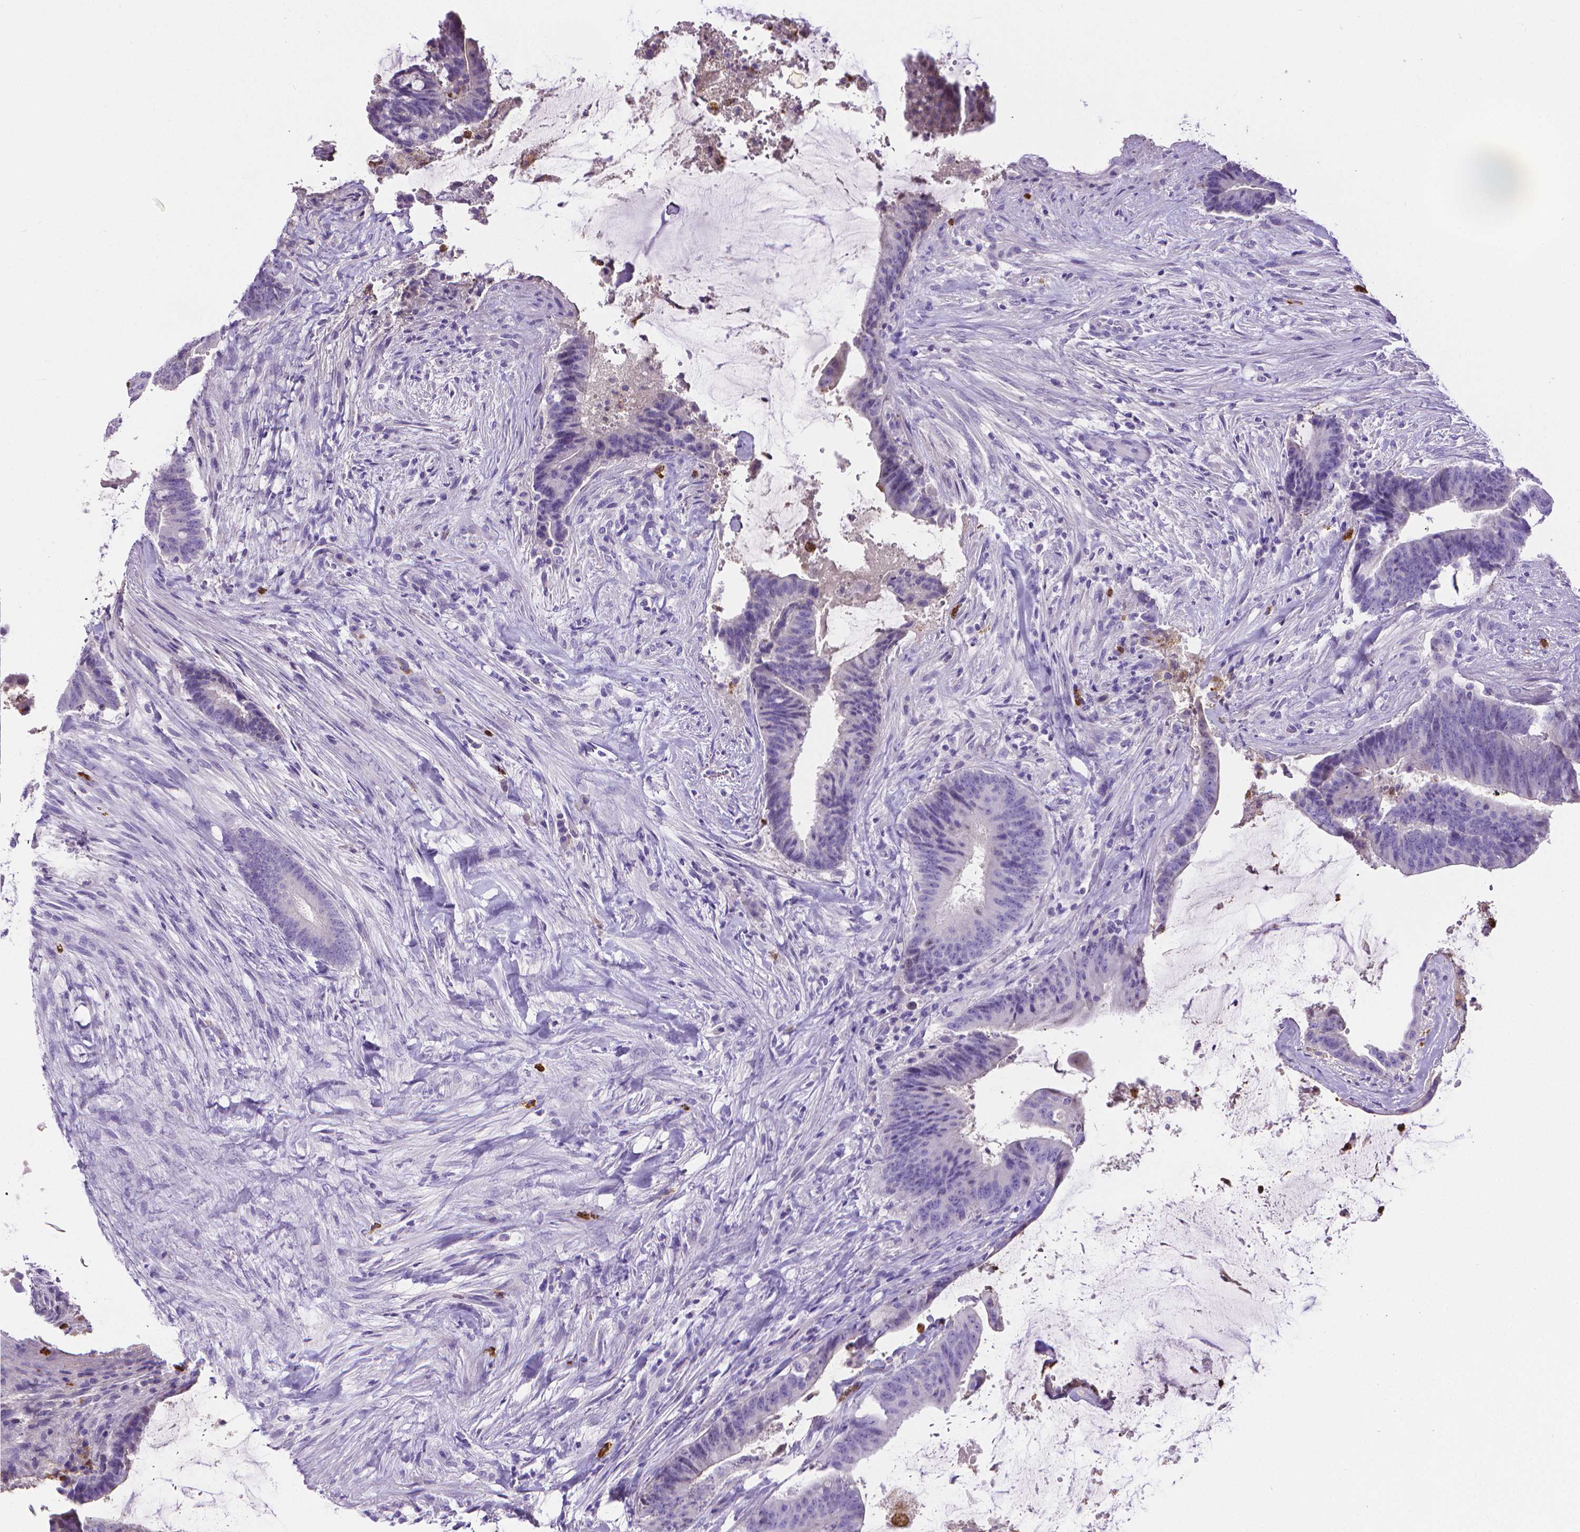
{"staining": {"intensity": "negative", "quantity": "none", "location": "none"}, "tissue": "colorectal cancer", "cell_type": "Tumor cells", "image_type": "cancer", "snomed": [{"axis": "morphology", "description": "Adenocarcinoma, NOS"}, {"axis": "topography", "description": "Colon"}], "caption": "The image exhibits no staining of tumor cells in colorectal cancer (adenocarcinoma).", "gene": "MMP9", "patient": {"sex": "female", "age": 43}}